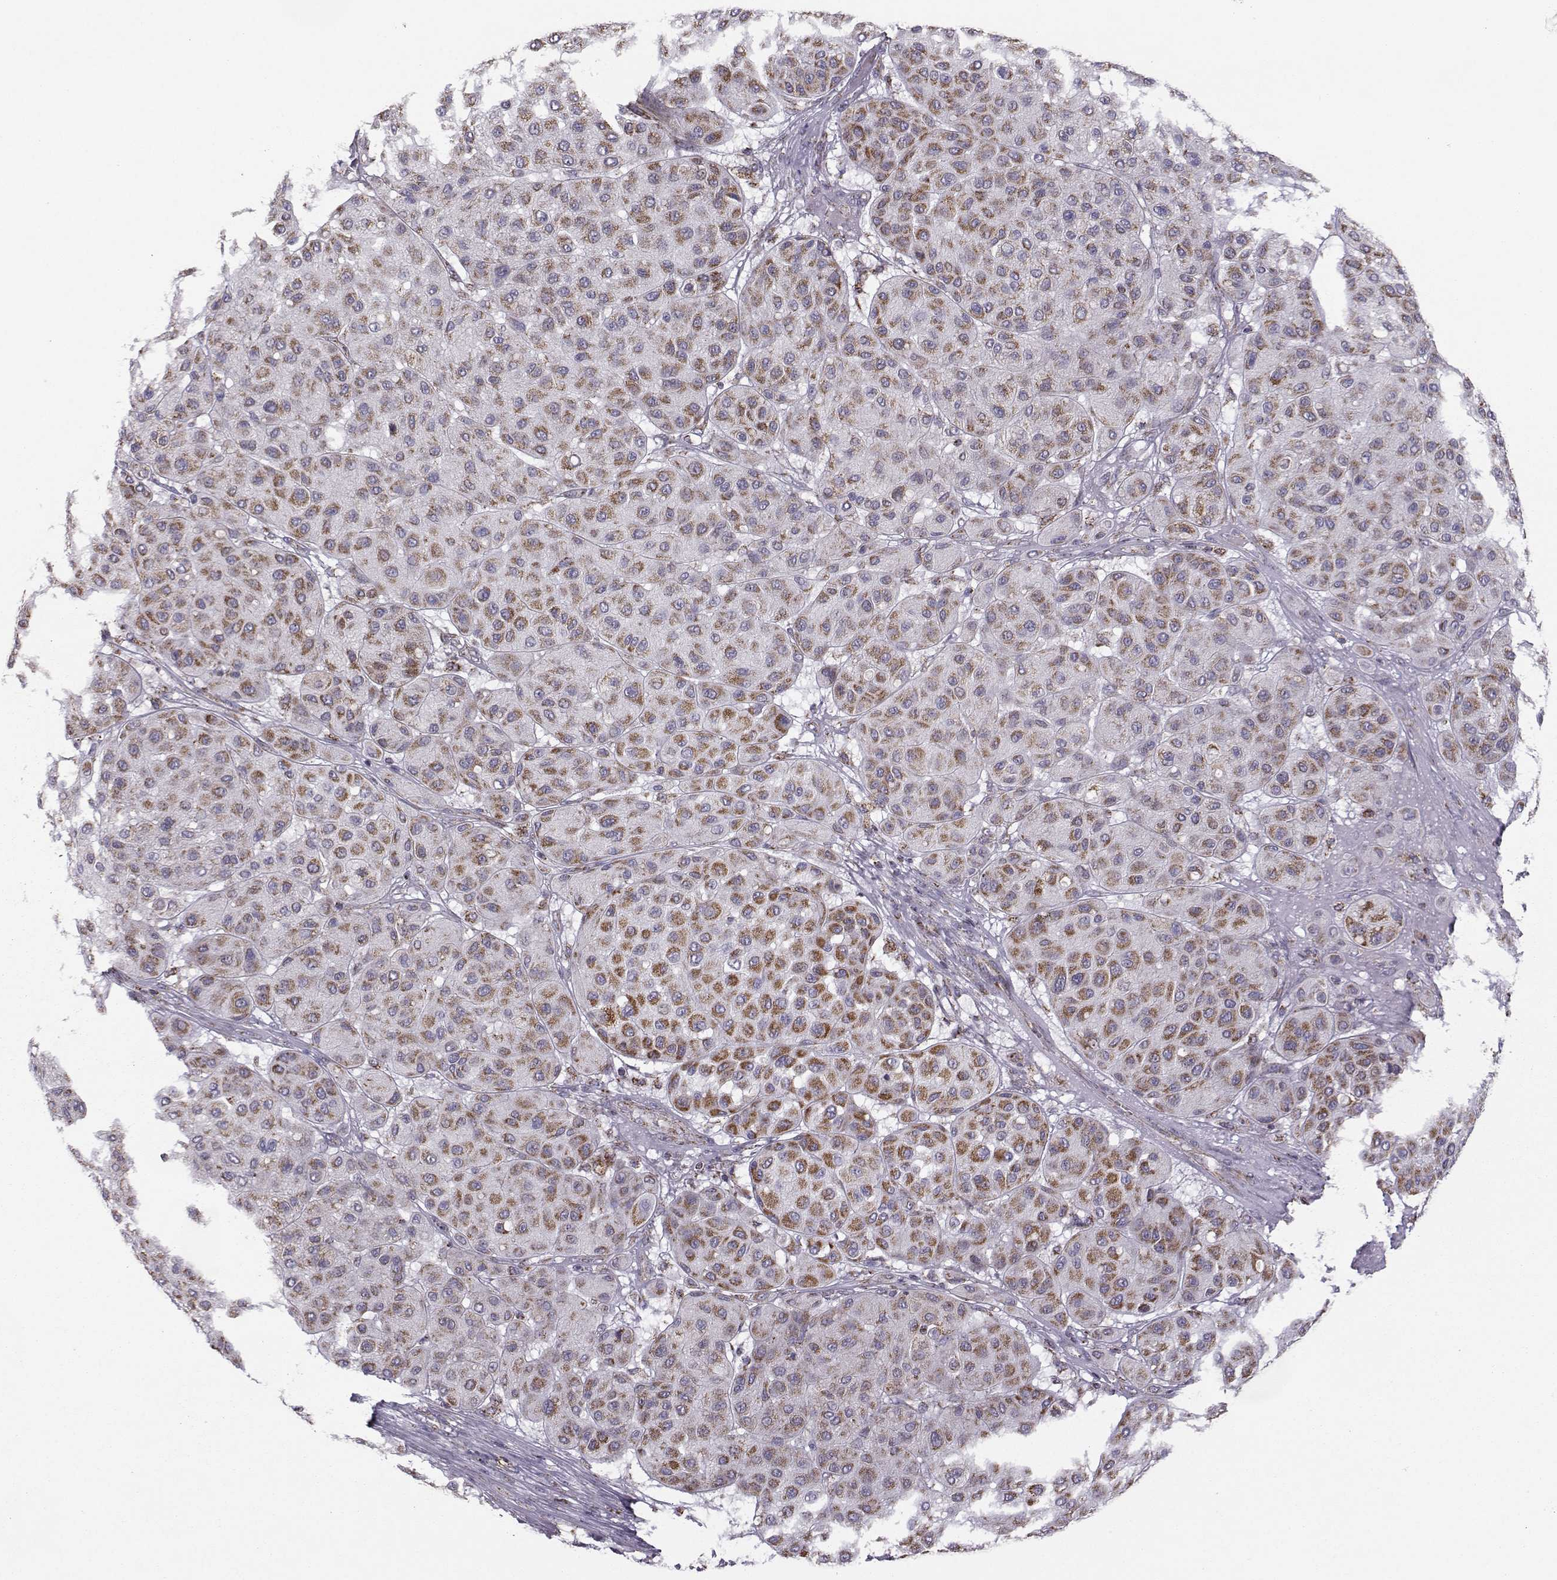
{"staining": {"intensity": "strong", "quantity": ">75%", "location": "cytoplasmic/membranous"}, "tissue": "melanoma", "cell_type": "Tumor cells", "image_type": "cancer", "snomed": [{"axis": "morphology", "description": "Malignant melanoma, Metastatic site"}, {"axis": "topography", "description": "Smooth muscle"}], "caption": "Brown immunohistochemical staining in malignant melanoma (metastatic site) exhibits strong cytoplasmic/membranous staining in approximately >75% of tumor cells. Nuclei are stained in blue.", "gene": "NECAB3", "patient": {"sex": "male", "age": 41}}